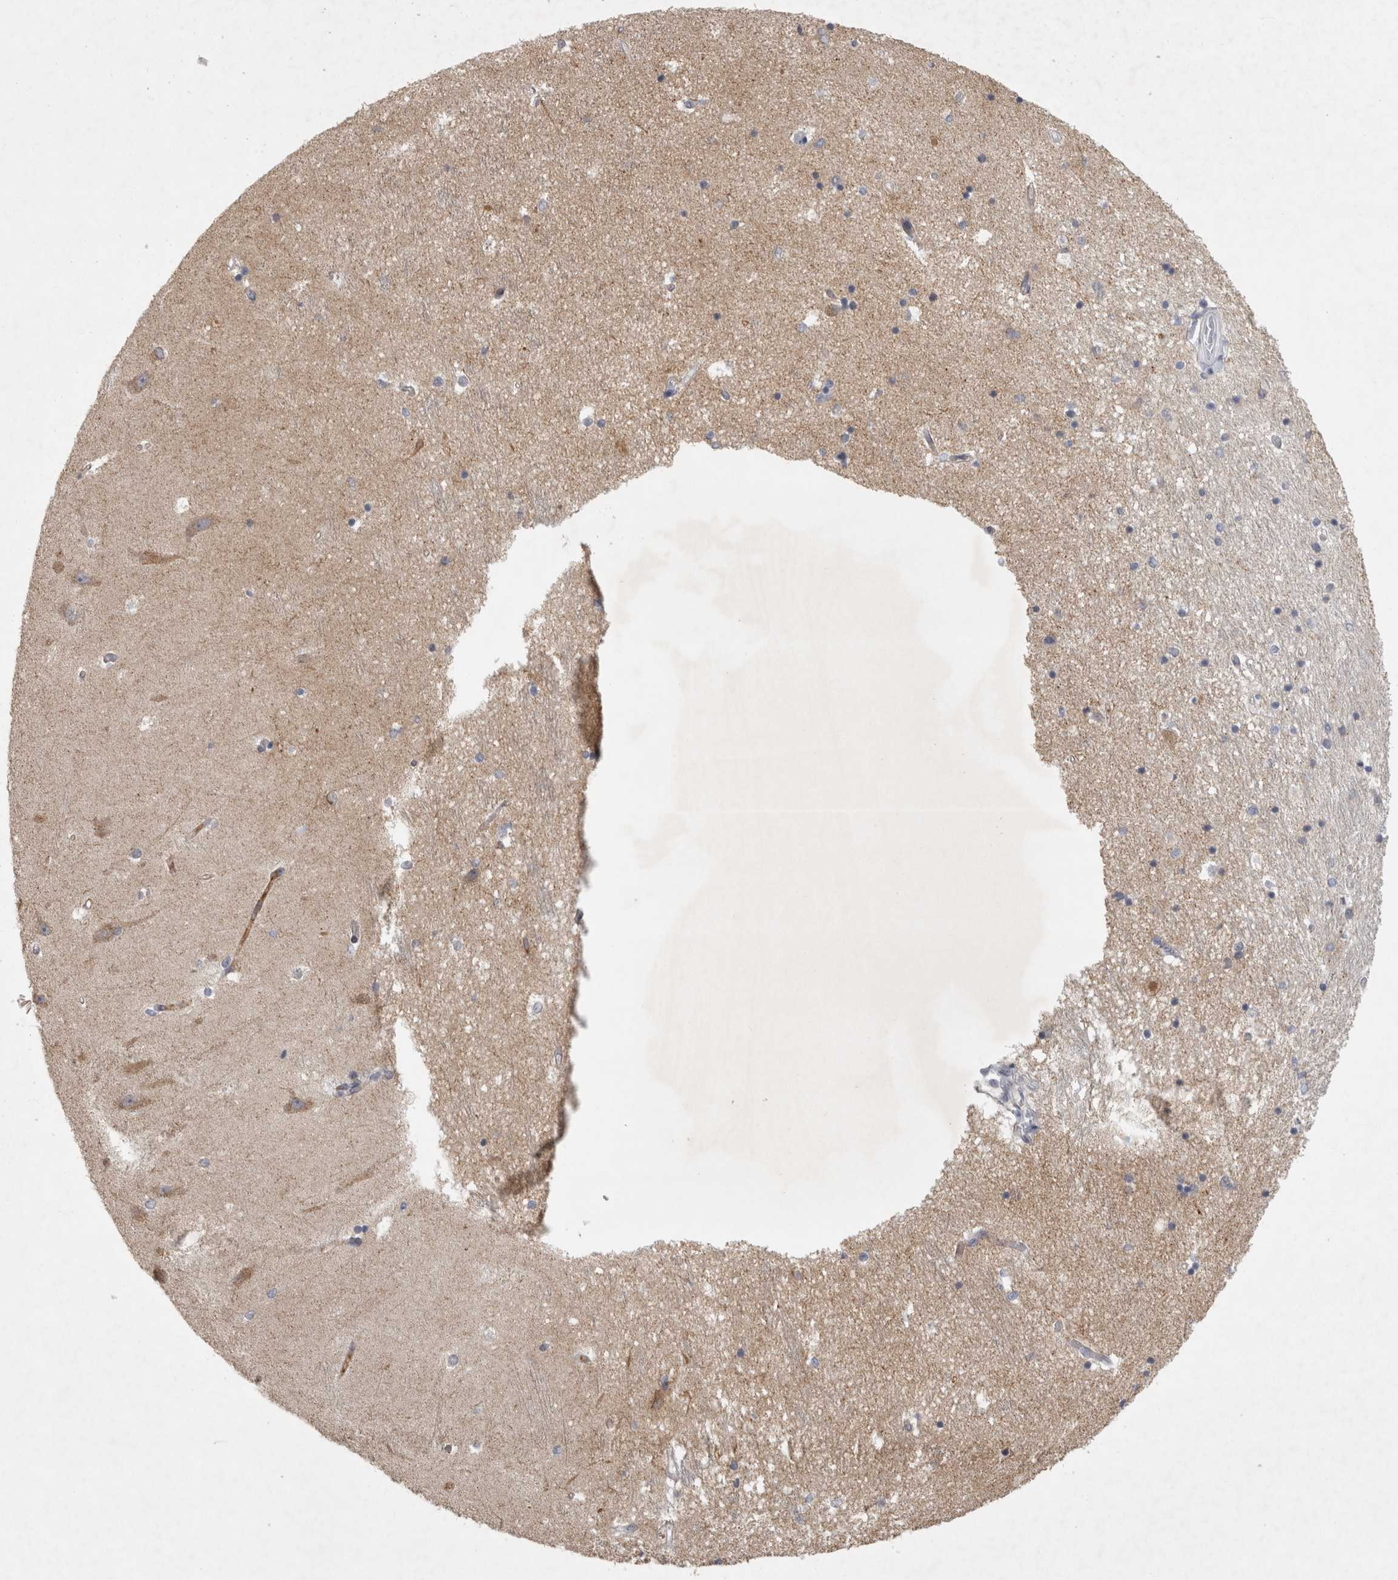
{"staining": {"intensity": "negative", "quantity": "none", "location": "none"}, "tissue": "hippocampus", "cell_type": "Glial cells", "image_type": "normal", "snomed": [{"axis": "morphology", "description": "Normal tissue, NOS"}, {"axis": "topography", "description": "Hippocampus"}], "caption": "Immunohistochemistry of normal human hippocampus exhibits no staining in glial cells.", "gene": "PTPRN2", "patient": {"sex": "male", "age": 45}}